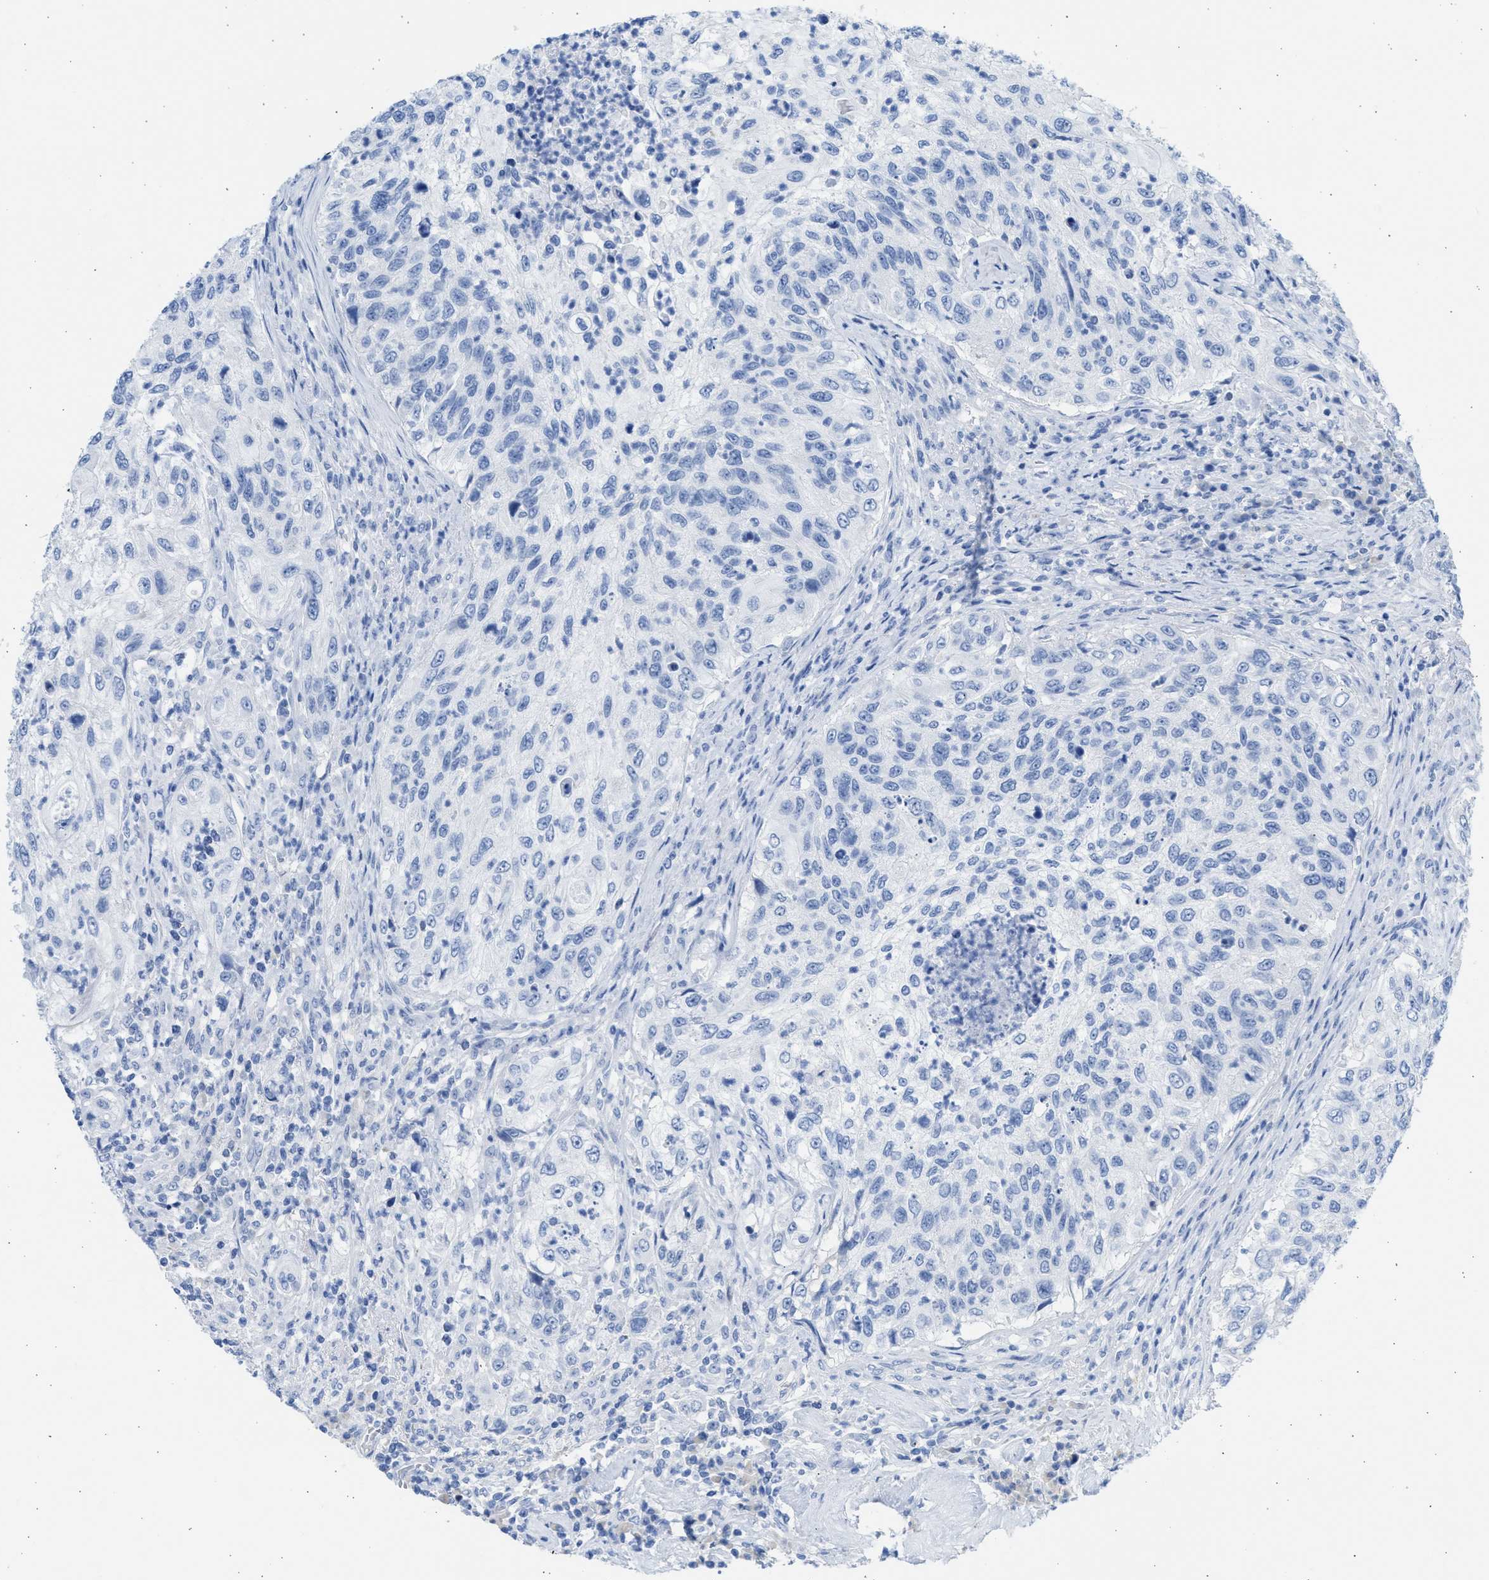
{"staining": {"intensity": "negative", "quantity": "none", "location": "none"}, "tissue": "urothelial cancer", "cell_type": "Tumor cells", "image_type": "cancer", "snomed": [{"axis": "morphology", "description": "Urothelial carcinoma, High grade"}, {"axis": "topography", "description": "Urinary bladder"}], "caption": "IHC histopathology image of human urothelial cancer stained for a protein (brown), which exhibits no expression in tumor cells.", "gene": "SPATA3", "patient": {"sex": "female", "age": 60}}